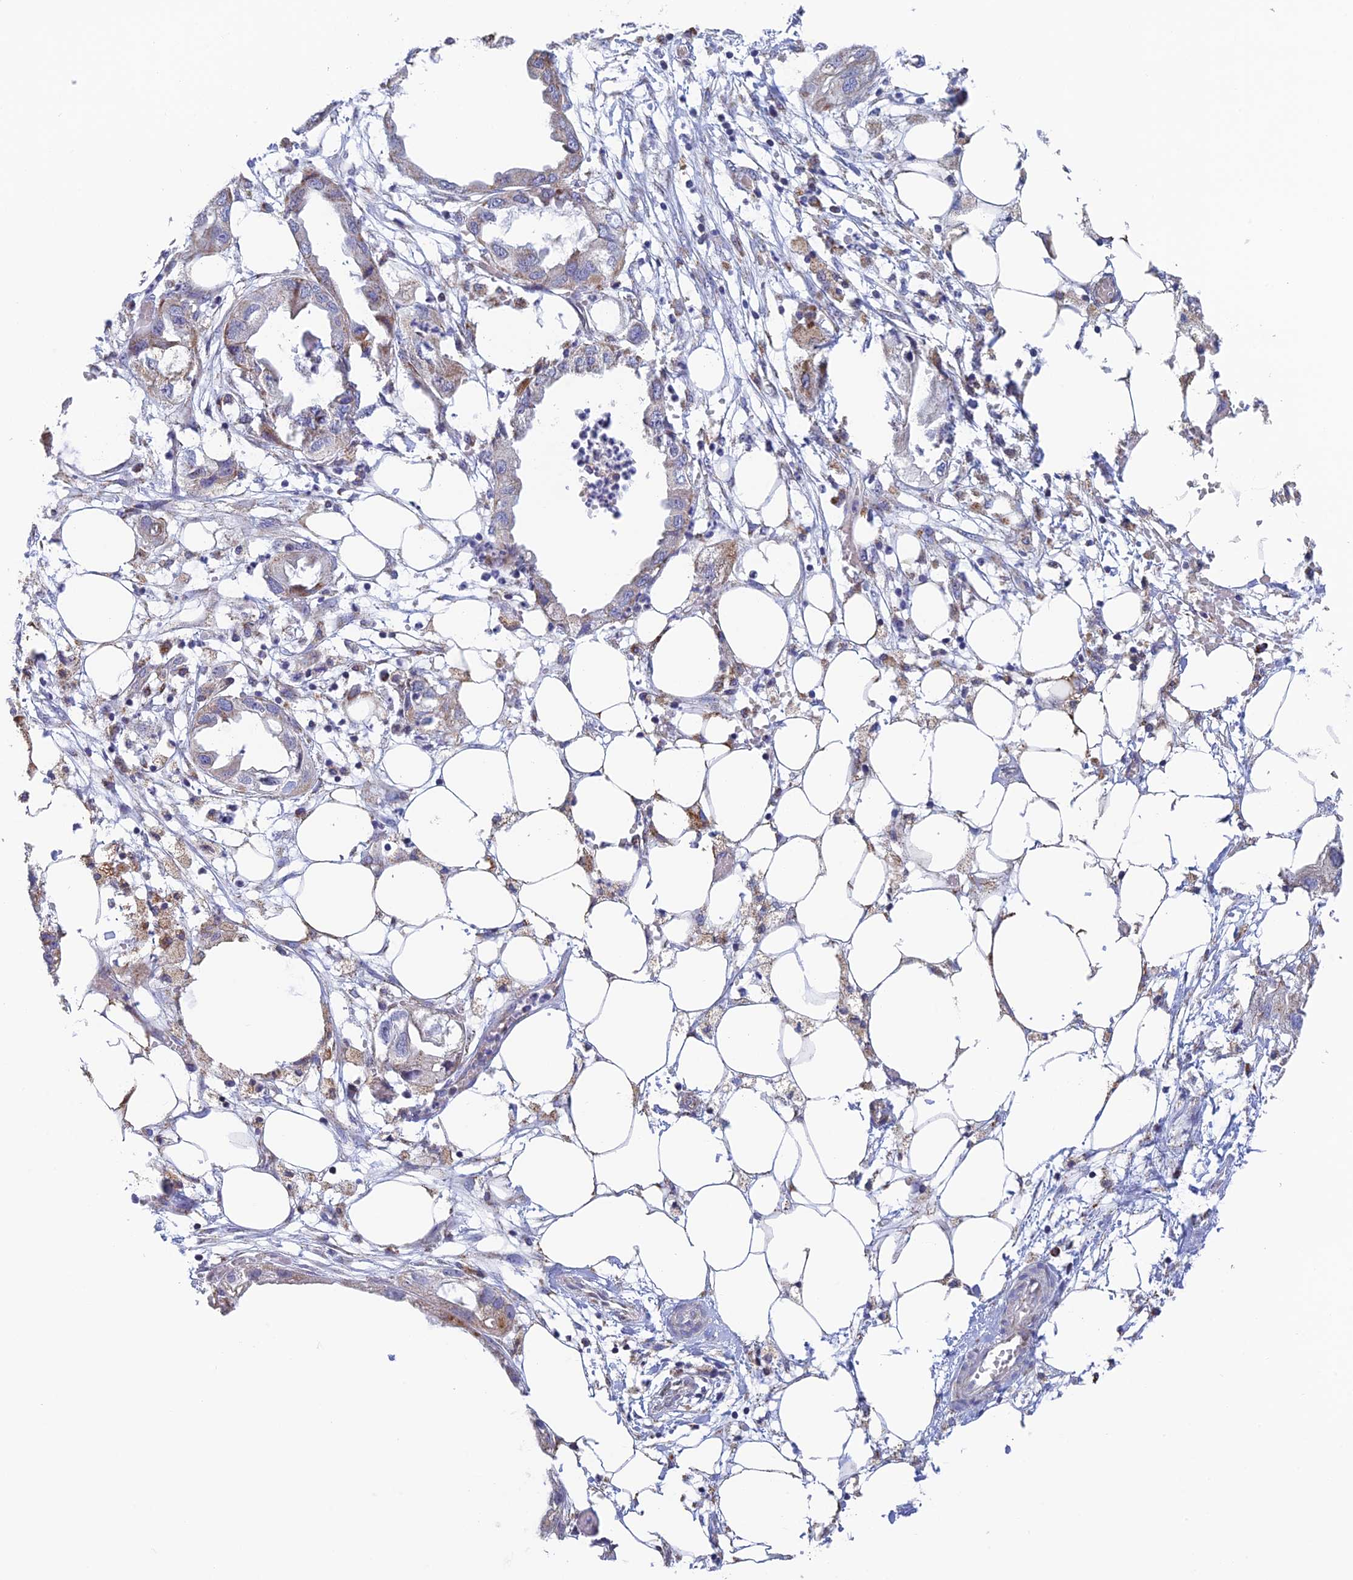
{"staining": {"intensity": "weak", "quantity": "<25%", "location": "cytoplasmic/membranous"}, "tissue": "endometrial cancer", "cell_type": "Tumor cells", "image_type": "cancer", "snomed": [{"axis": "morphology", "description": "Adenocarcinoma, NOS"}, {"axis": "morphology", "description": "Adenocarcinoma, metastatic, NOS"}, {"axis": "topography", "description": "Adipose tissue"}, {"axis": "topography", "description": "Endometrium"}], "caption": "DAB immunohistochemical staining of metastatic adenocarcinoma (endometrial) displays no significant expression in tumor cells.", "gene": "REXO5", "patient": {"sex": "female", "age": 67}}